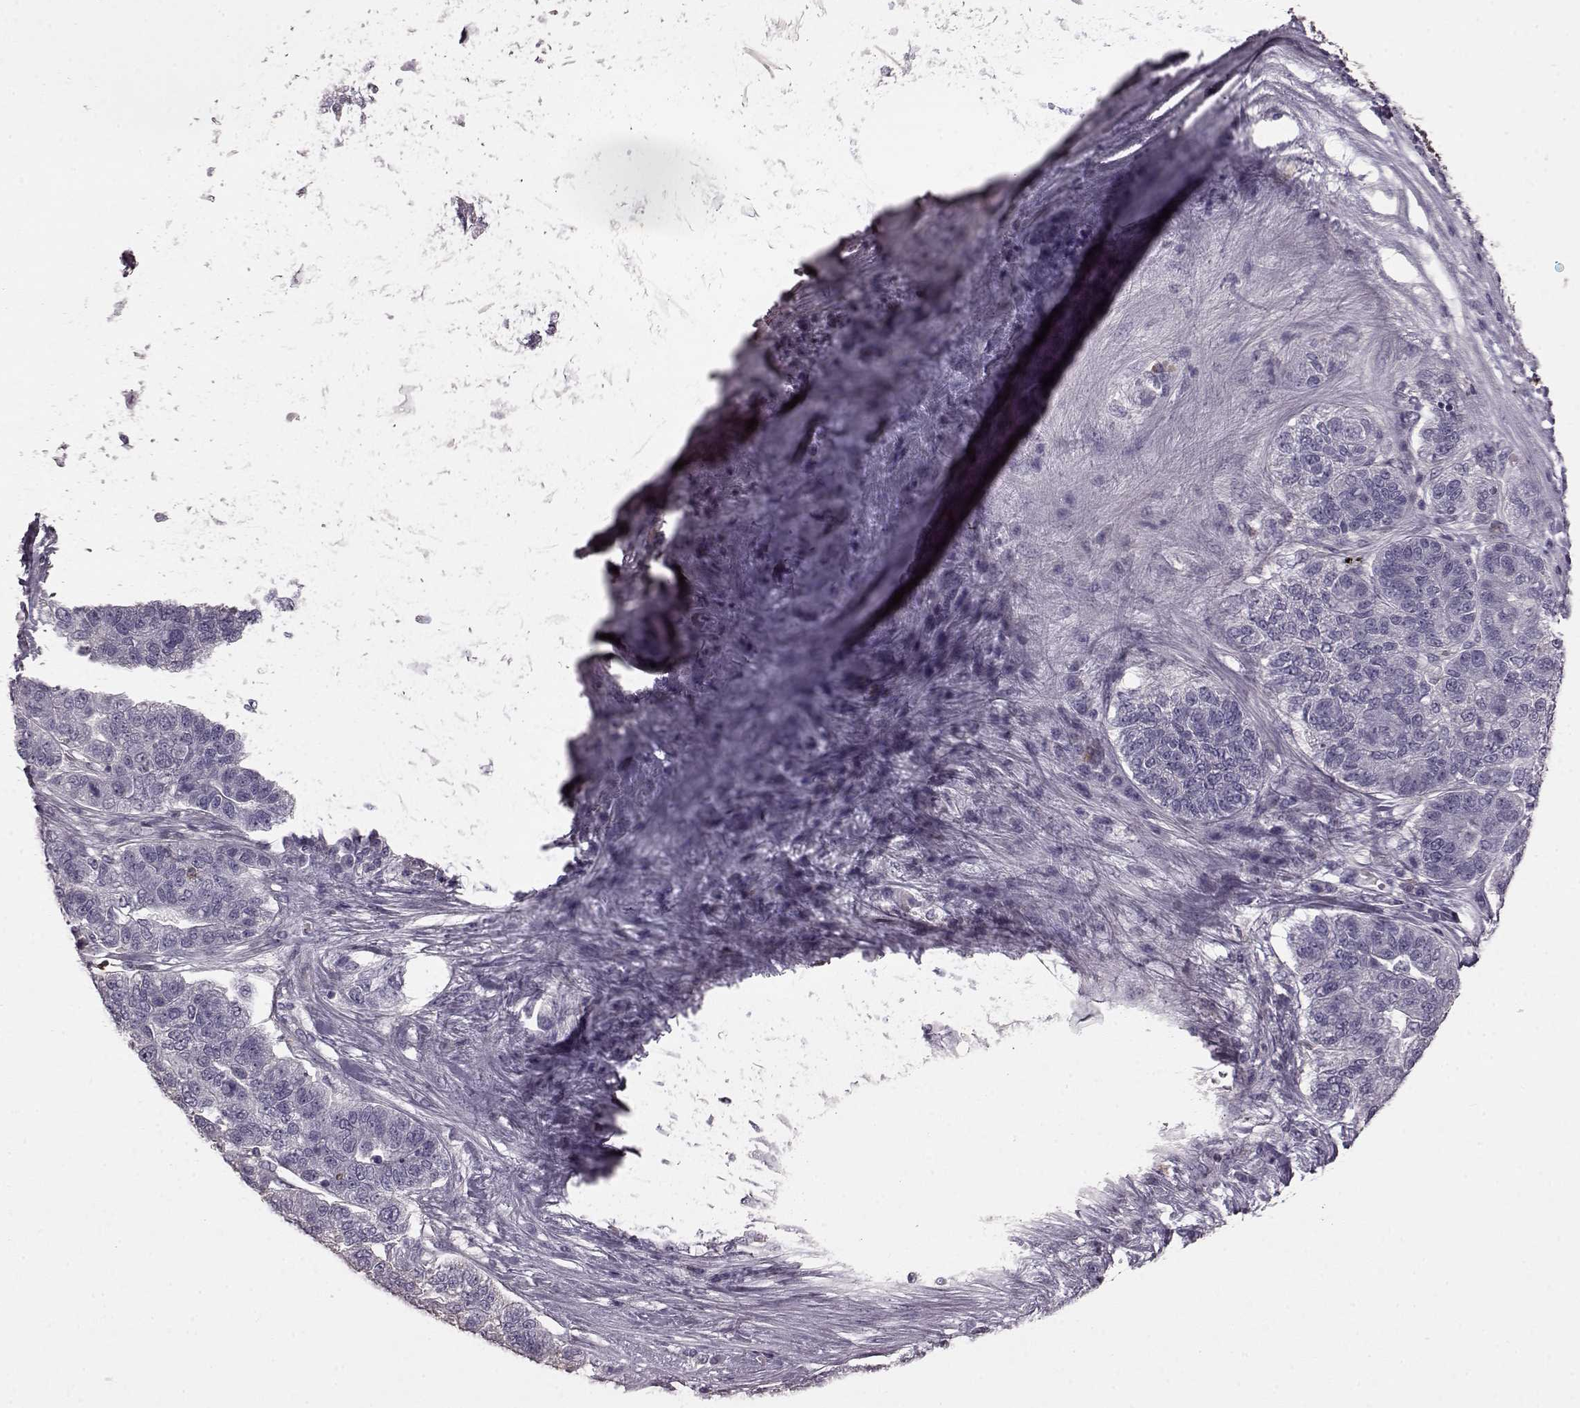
{"staining": {"intensity": "negative", "quantity": "none", "location": "none"}, "tissue": "pancreatic cancer", "cell_type": "Tumor cells", "image_type": "cancer", "snomed": [{"axis": "morphology", "description": "Adenocarcinoma, NOS"}, {"axis": "topography", "description": "Pancreas"}], "caption": "Immunohistochemistry (IHC) photomicrograph of neoplastic tissue: human pancreatic adenocarcinoma stained with DAB (3,3'-diaminobenzidine) displays no significant protein expression in tumor cells.", "gene": "PDCD1", "patient": {"sex": "female", "age": 61}}